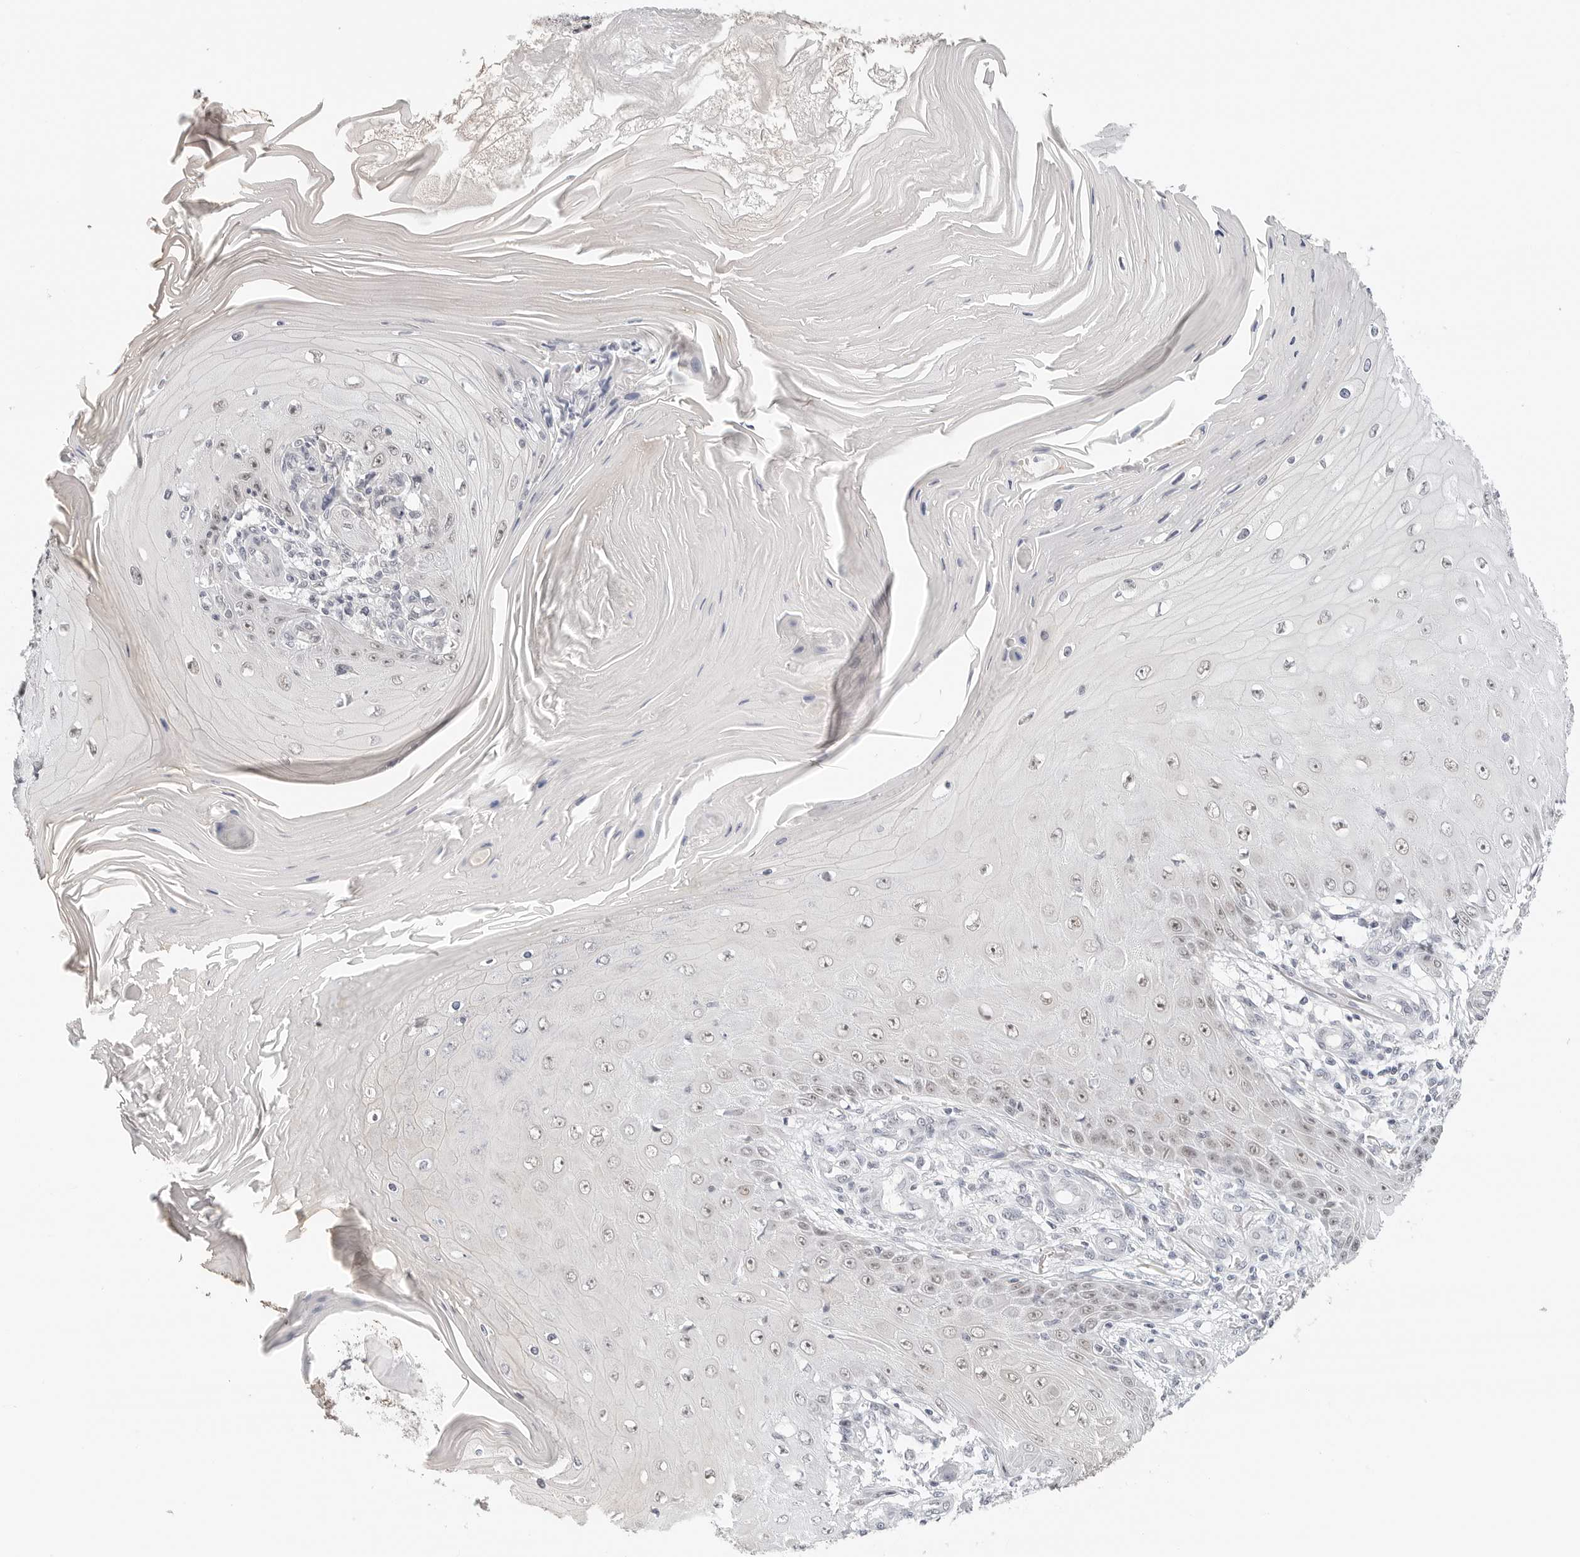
{"staining": {"intensity": "weak", "quantity": "<25%", "location": "nuclear"}, "tissue": "skin cancer", "cell_type": "Tumor cells", "image_type": "cancer", "snomed": [{"axis": "morphology", "description": "Squamous cell carcinoma, NOS"}, {"axis": "topography", "description": "Skin"}], "caption": "An immunohistochemistry (IHC) image of skin cancer (squamous cell carcinoma) is shown. There is no staining in tumor cells of skin cancer (squamous cell carcinoma). (Brightfield microscopy of DAB immunohistochemistry at high magnification).", "gene": "TSEN2", "patient": {"sex": "female", "age": 73}}